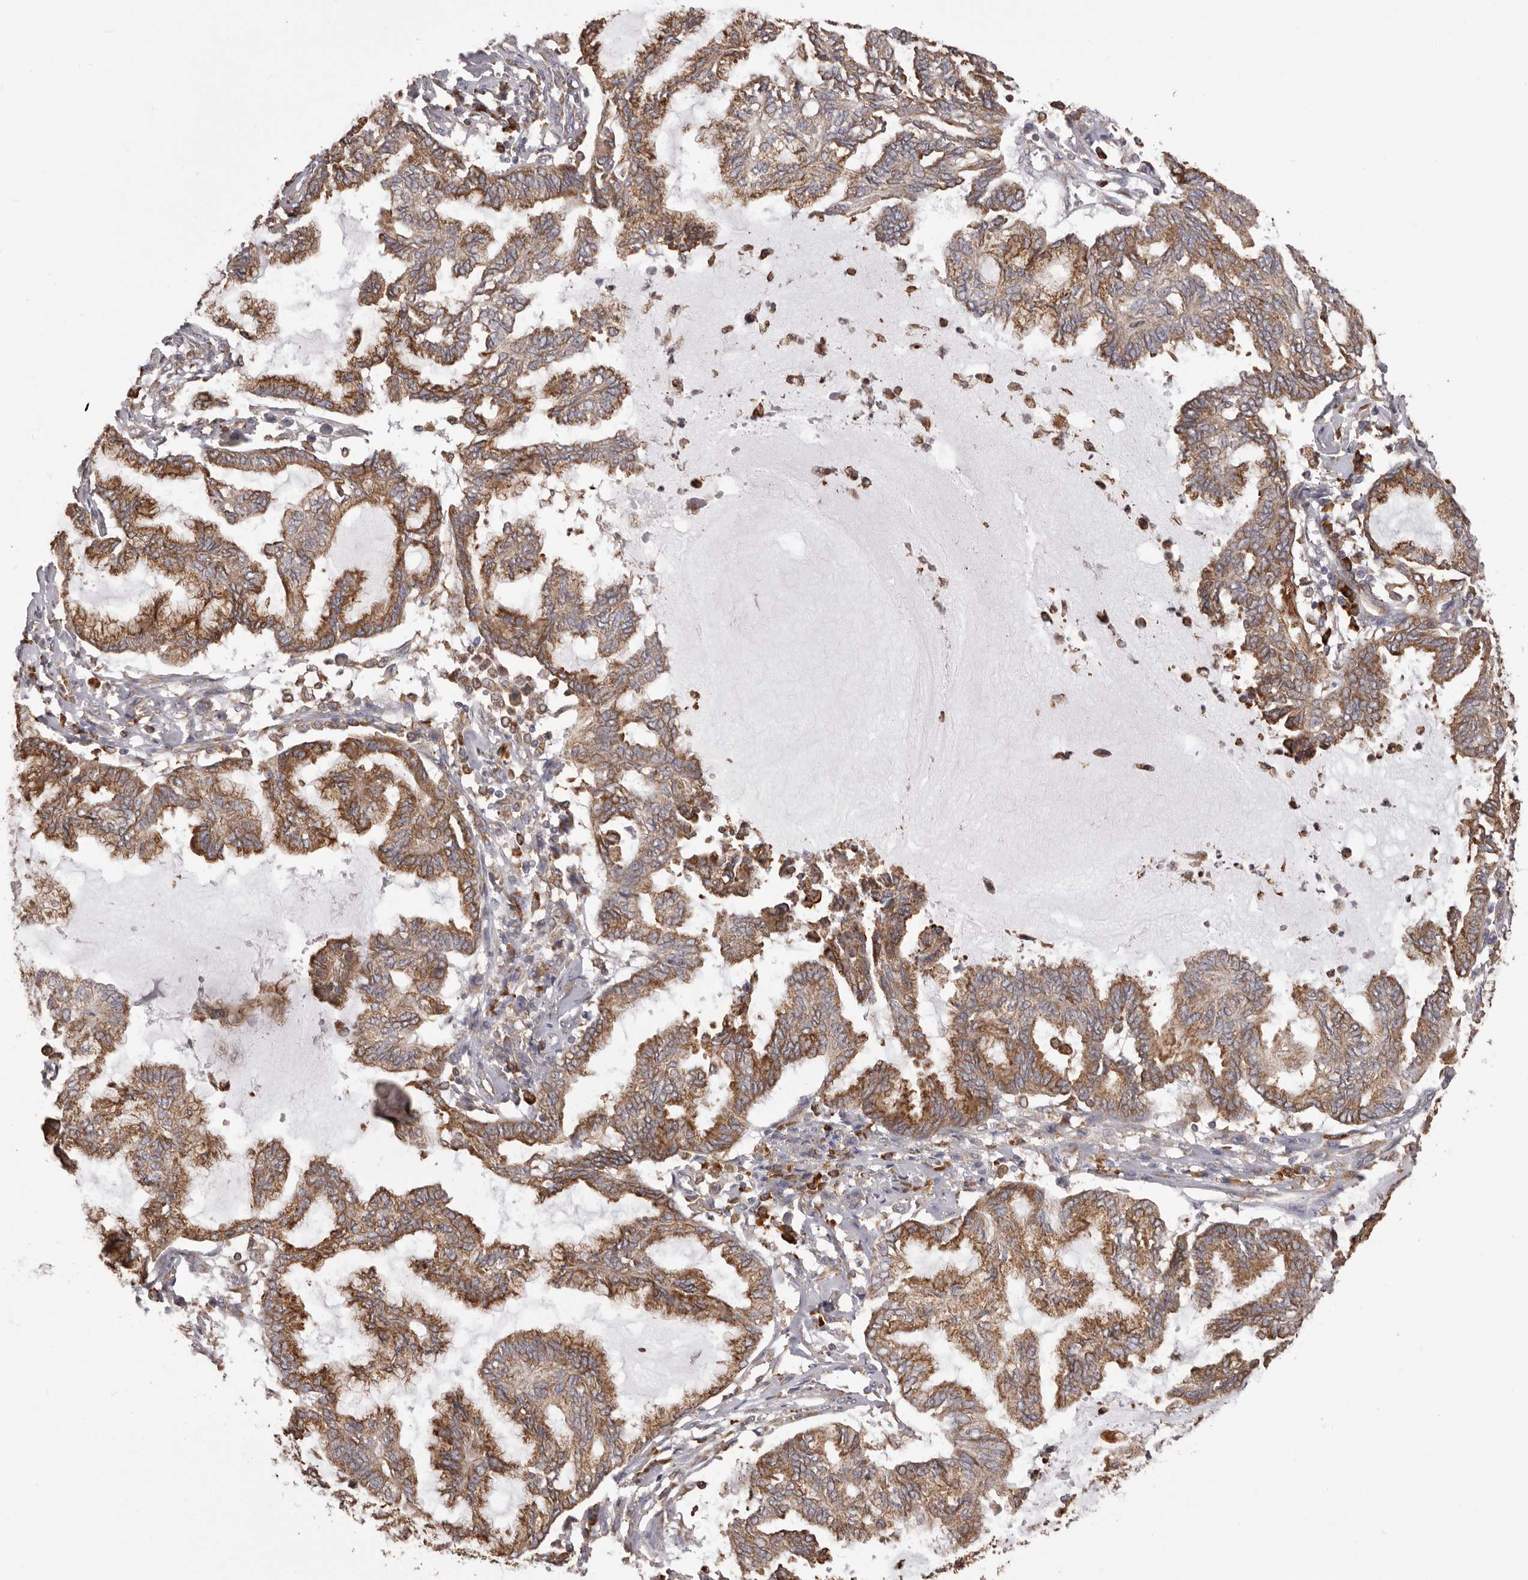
{"staining": {"intensity": "moderate", "quantity": ">75%", "location": "cytoplasmic/membranous"}, "tissue": "endometrial cancer", "cell_type": "Tumor cells", "image_type": "cancer", "snomed": [{"axis": "morphology", "description": "Adenocarcinoma, NOS"}, {"axis": "topography", "description": "Endometrium"}], "caption": "This is a micrograph of immunohistochemistry staining of endometrial cancer, which shows moderate staining in the cytoplasmic/membranous of tumor cells.", "gene": "QRSL1", "patient": {"sex": "female", "age": 86}}